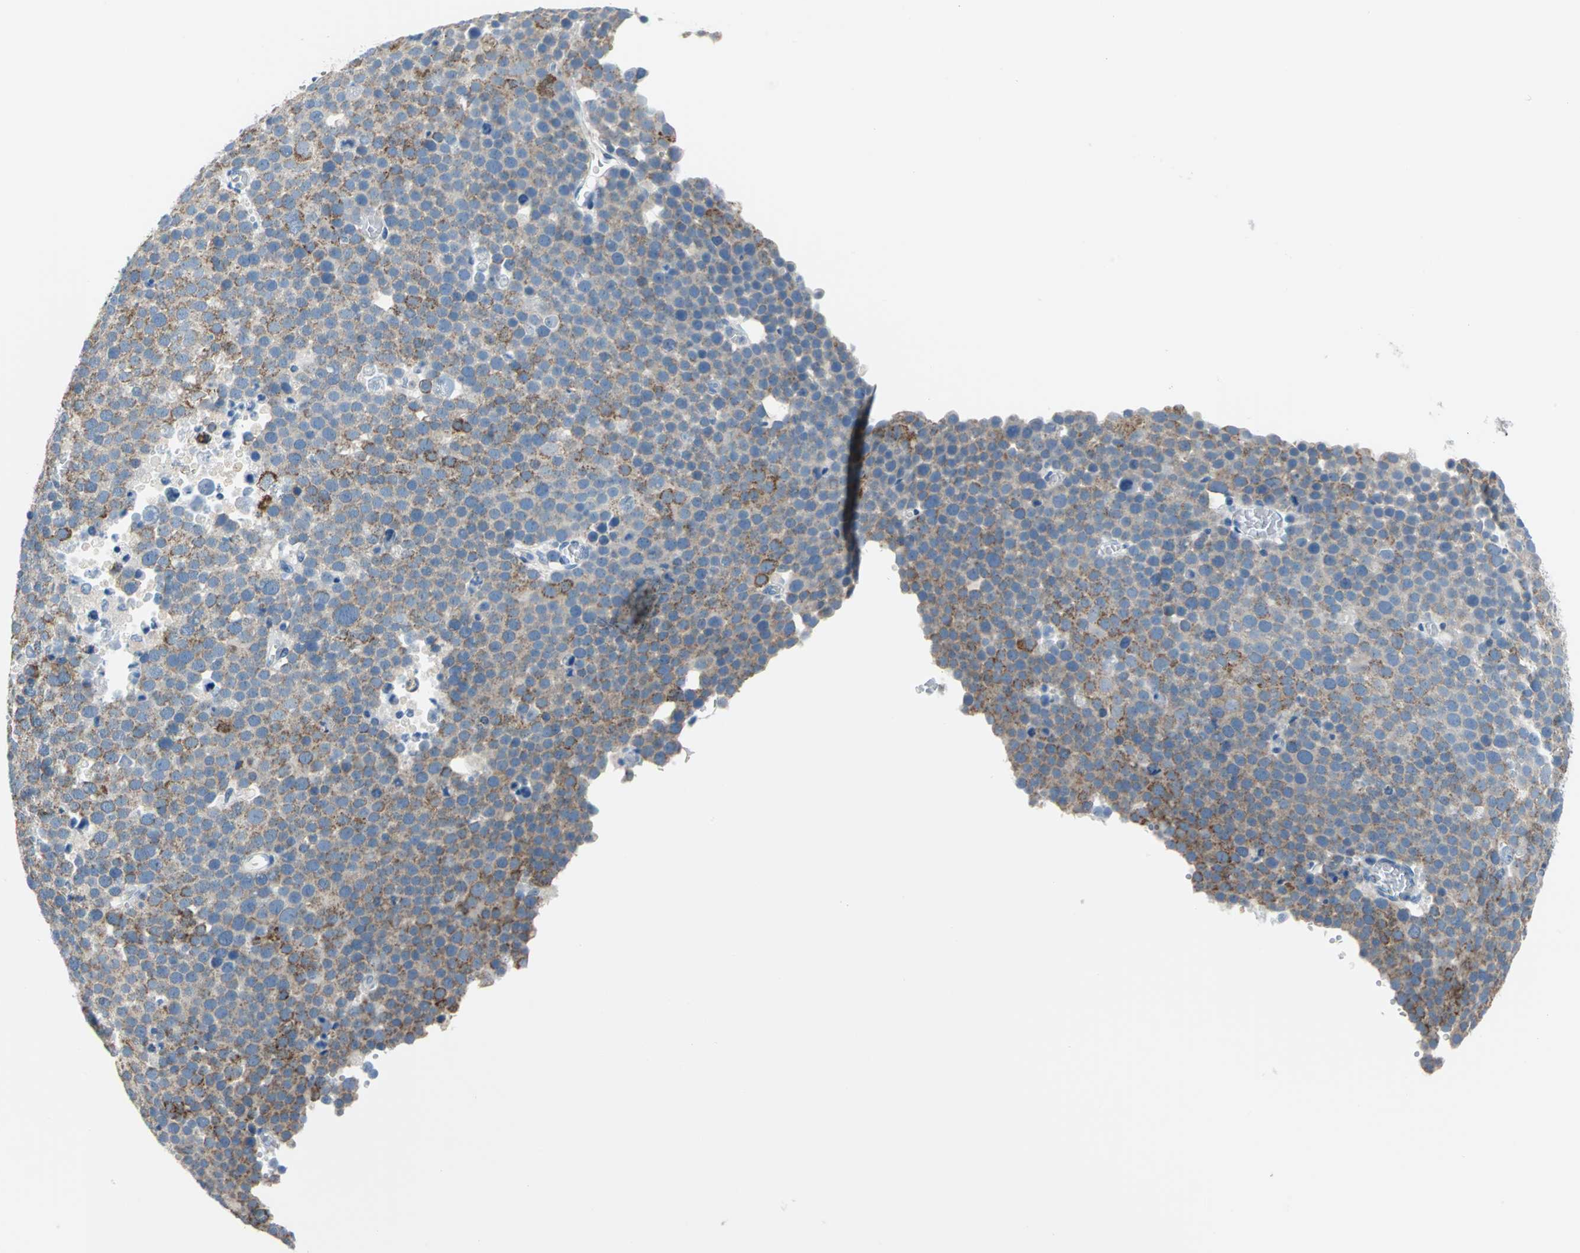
{"staining": {"intensity": "moderate", "quantity": "<25%", "location": "cytoplasmic/membranous"}, "tissue": "testis cancer", "cell_type": "Tumor cells", "image_type": "cancer", "snomed": [{"axis": "morphology", "description": "Seminoma, NOS"}, {"axis": "topography", "description": "Testis"}], "caption": "Human testis seminoma stained with a brown dye demonstrates moderate cytoplasmic/membranous positive positivity in approximately <25% of tumor cells.", "gene": "MUC4", "patient": {"sex": "male", "age": 71}}